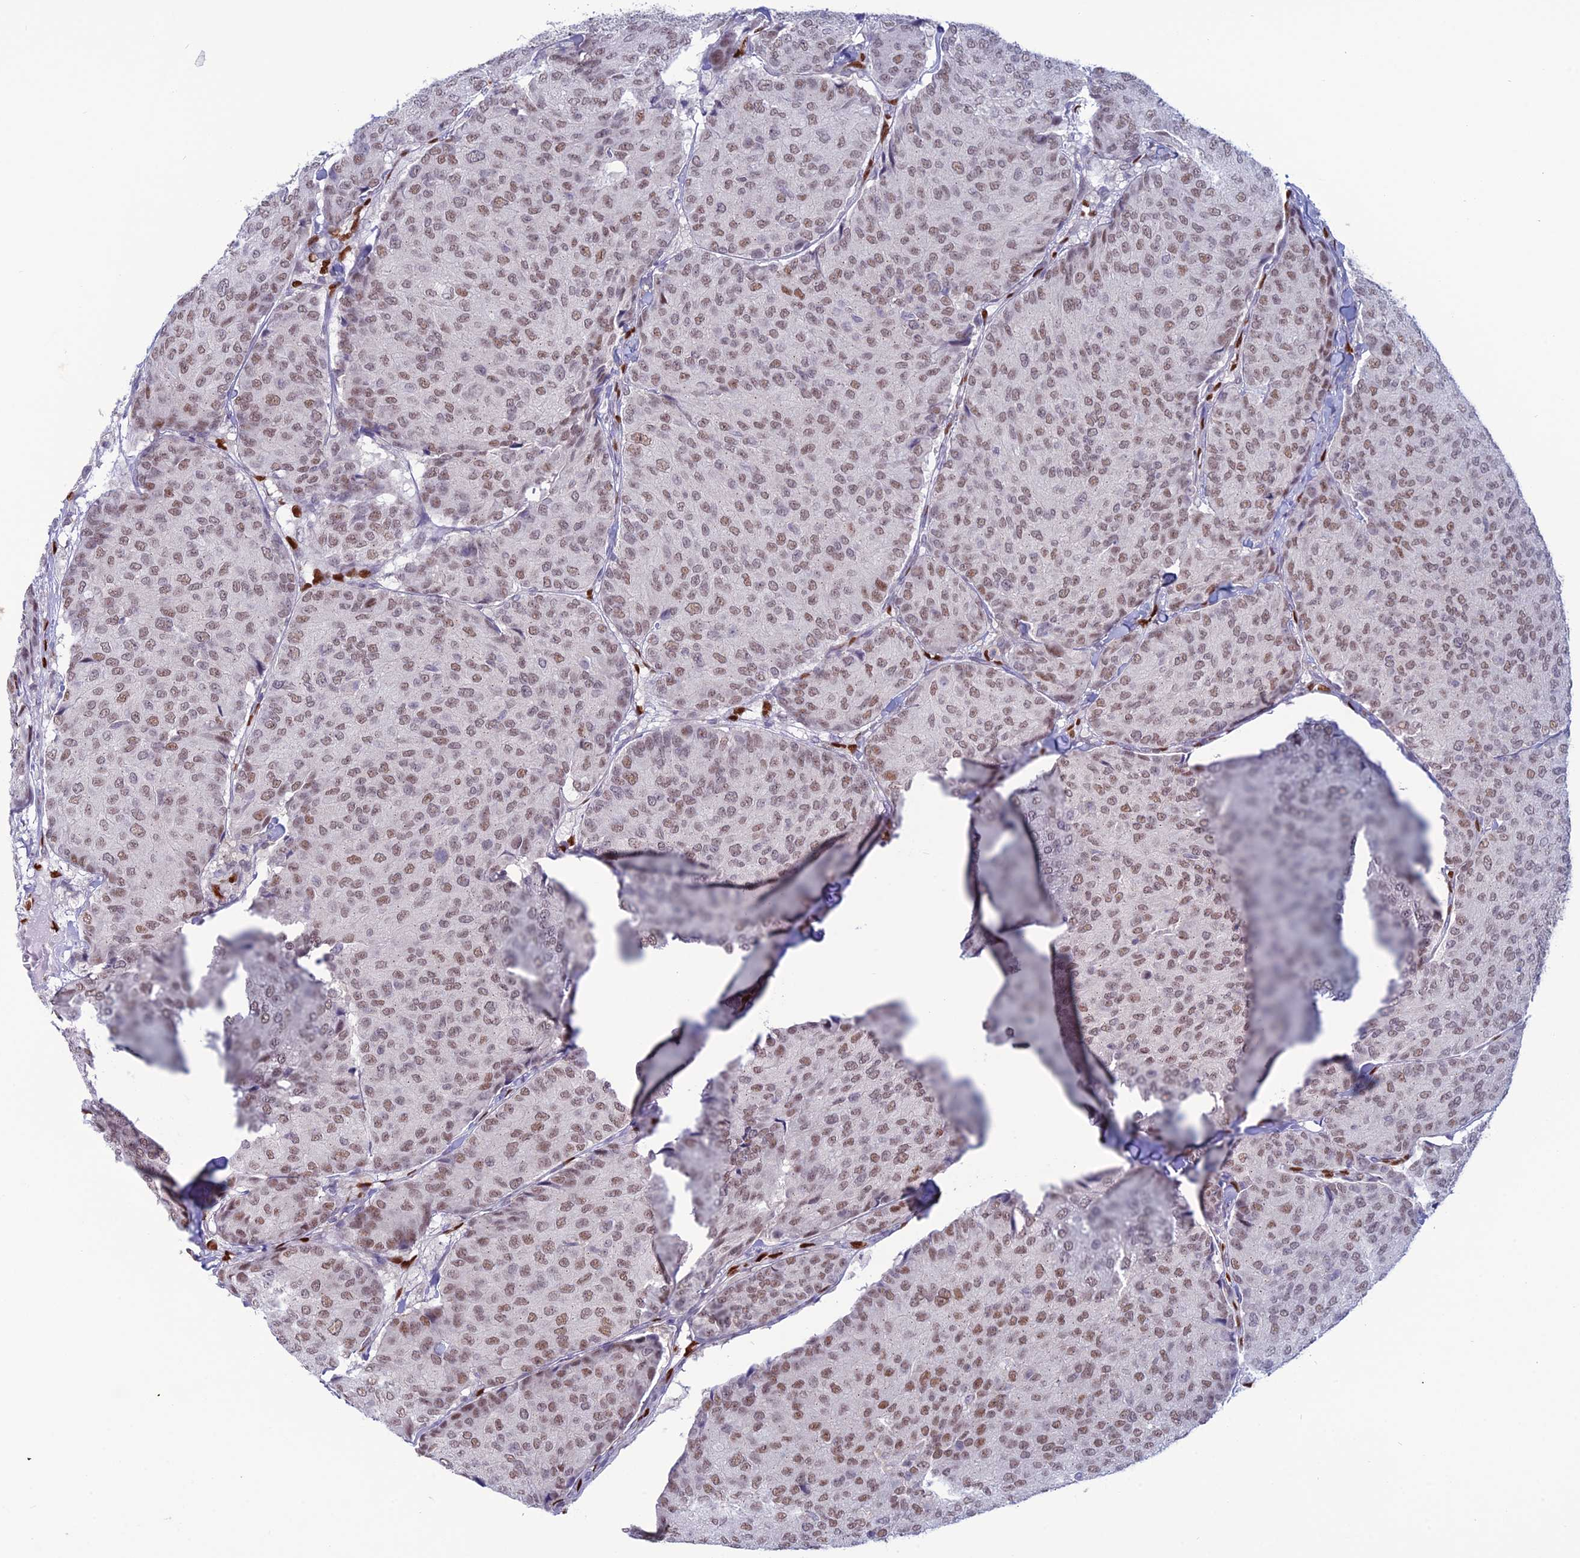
{"staining": {"intensity": "moderate", "quantity": ">75%", "location": "nuclear"}, "tissue": "breast cancer", "cell_type": "Tumor cells", "image_type": "cancer", "snomed": [{"axis": "morphology", "description": "Duct carcinoma"}, {"axis": "topography", "description": "Breast"}], "caption": "Protein staining exhibits moderate nuclear expression in about >75% of tumor cells in breast intraductal carcinoma.", "gene": "NOL4L", "patient": {"sex": "female", "age": 75}}